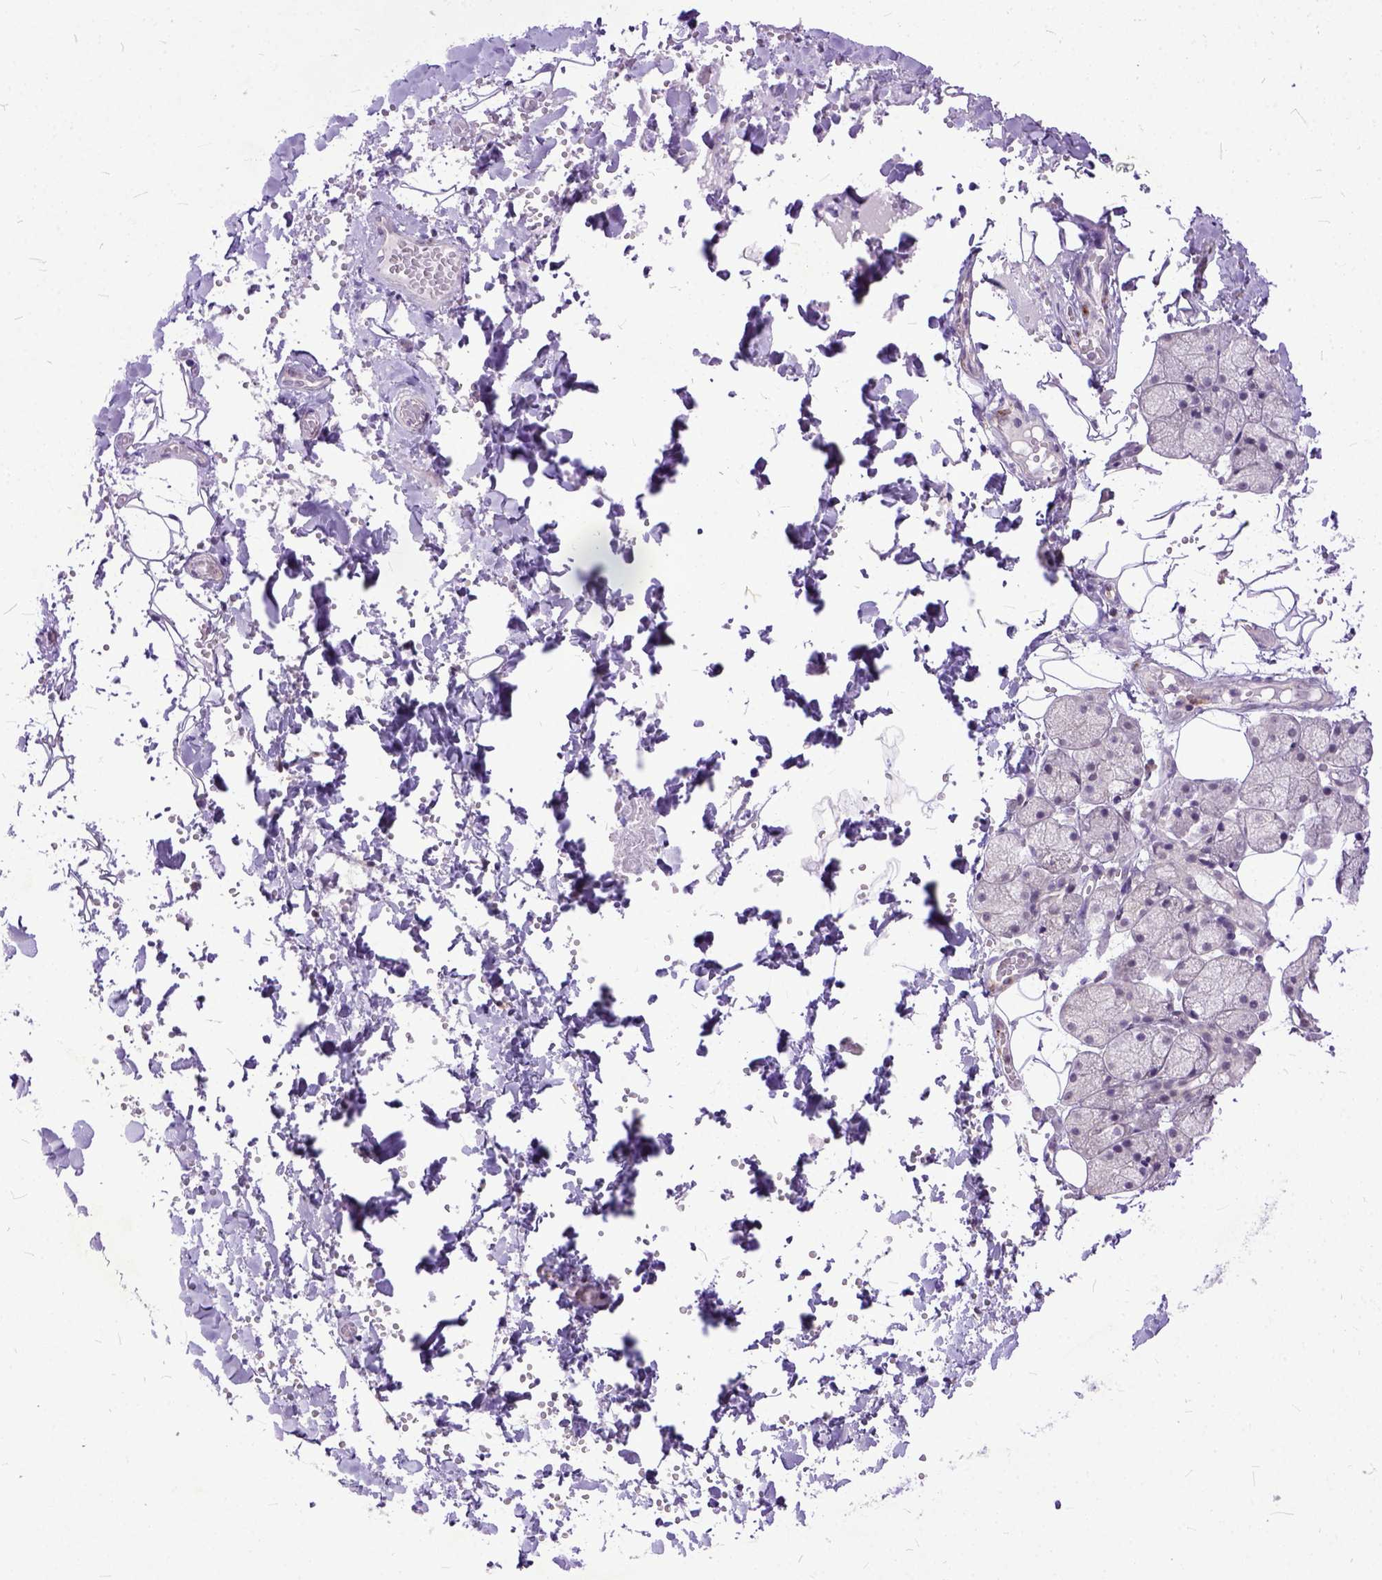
{"staining": {"intensity": "negative", "quantity": "none", "location": "none"}, "tissue": "salivary gland", "cell_type": "Glandular cells", "image_type": "normal", "snomed": [{"axis": "morphology", "description": "Normal tissue, NOS"}, {"axis": "topography", "description": "Salivary gland"}], "caption": "Salivary gland stained for a protein using immunohistochemistry (IHC) exhibits no staining glandular cells.", "gene": "TCEAL7", "patient": {"sex": "male", "age": 38}}